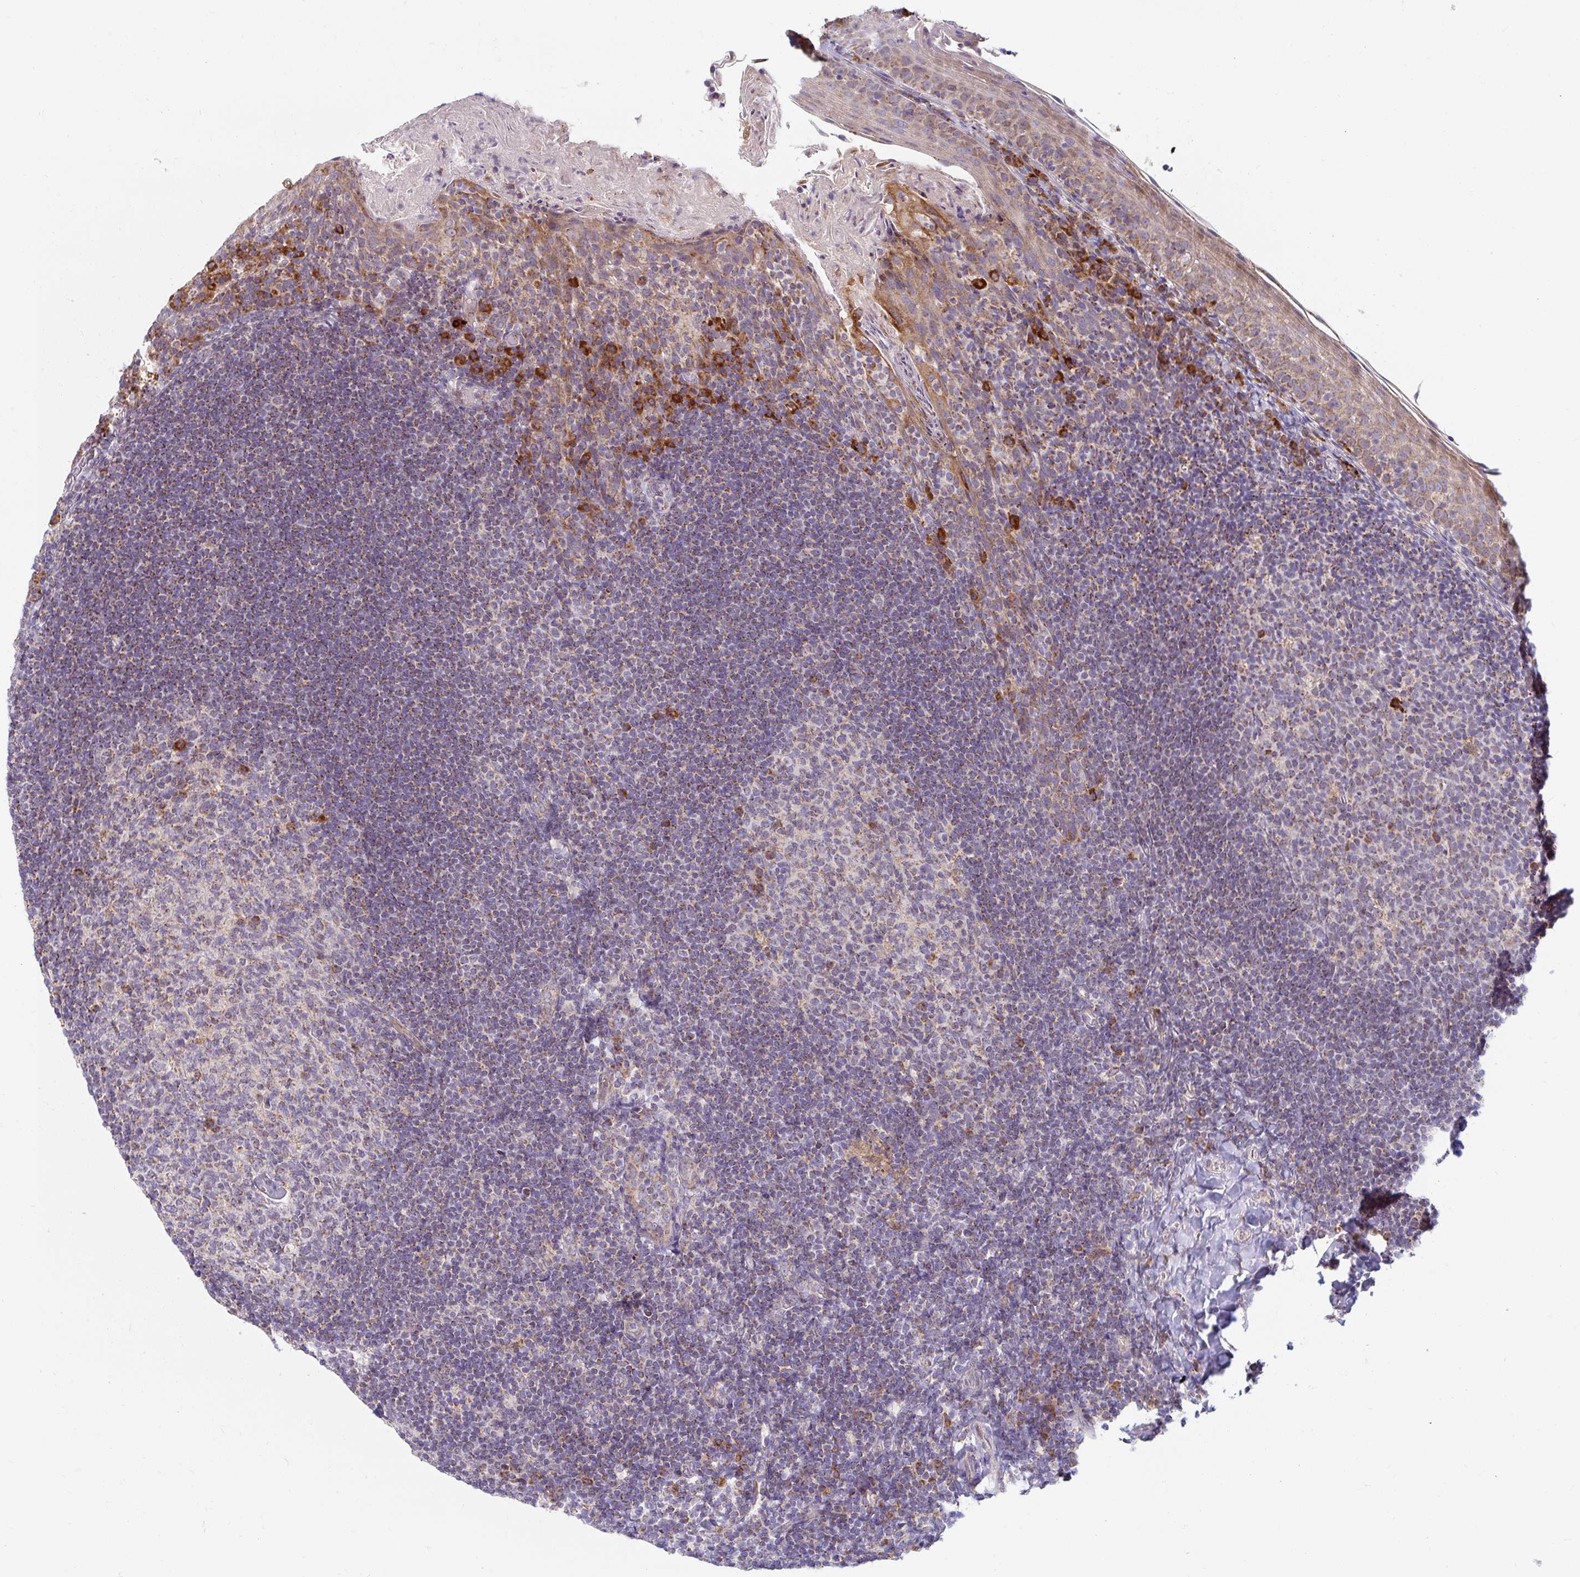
{"staining": {"intensity": "moderate", "quantity": "<25%", "location": "cytoplasmic/membranous"}, "tissue": "tonsil", "cell_type": "Germinal center cells", "image_type": "normal", "snomed": [{"axis": "morphology", "description": "Normal tissue, NOS"}, {"axis": "topography", "description": "Tonsil"}], "caption": "High-power microscopy captured an immunohistochemistry (IHC) photomicrograph of unremarkable tonsil, revealing moderate cytoplasmic/membranous positivity in approximately <25% of germinal center cells.", "gene": "SKP2", "patient": {"sex": "female", "age": 10}}